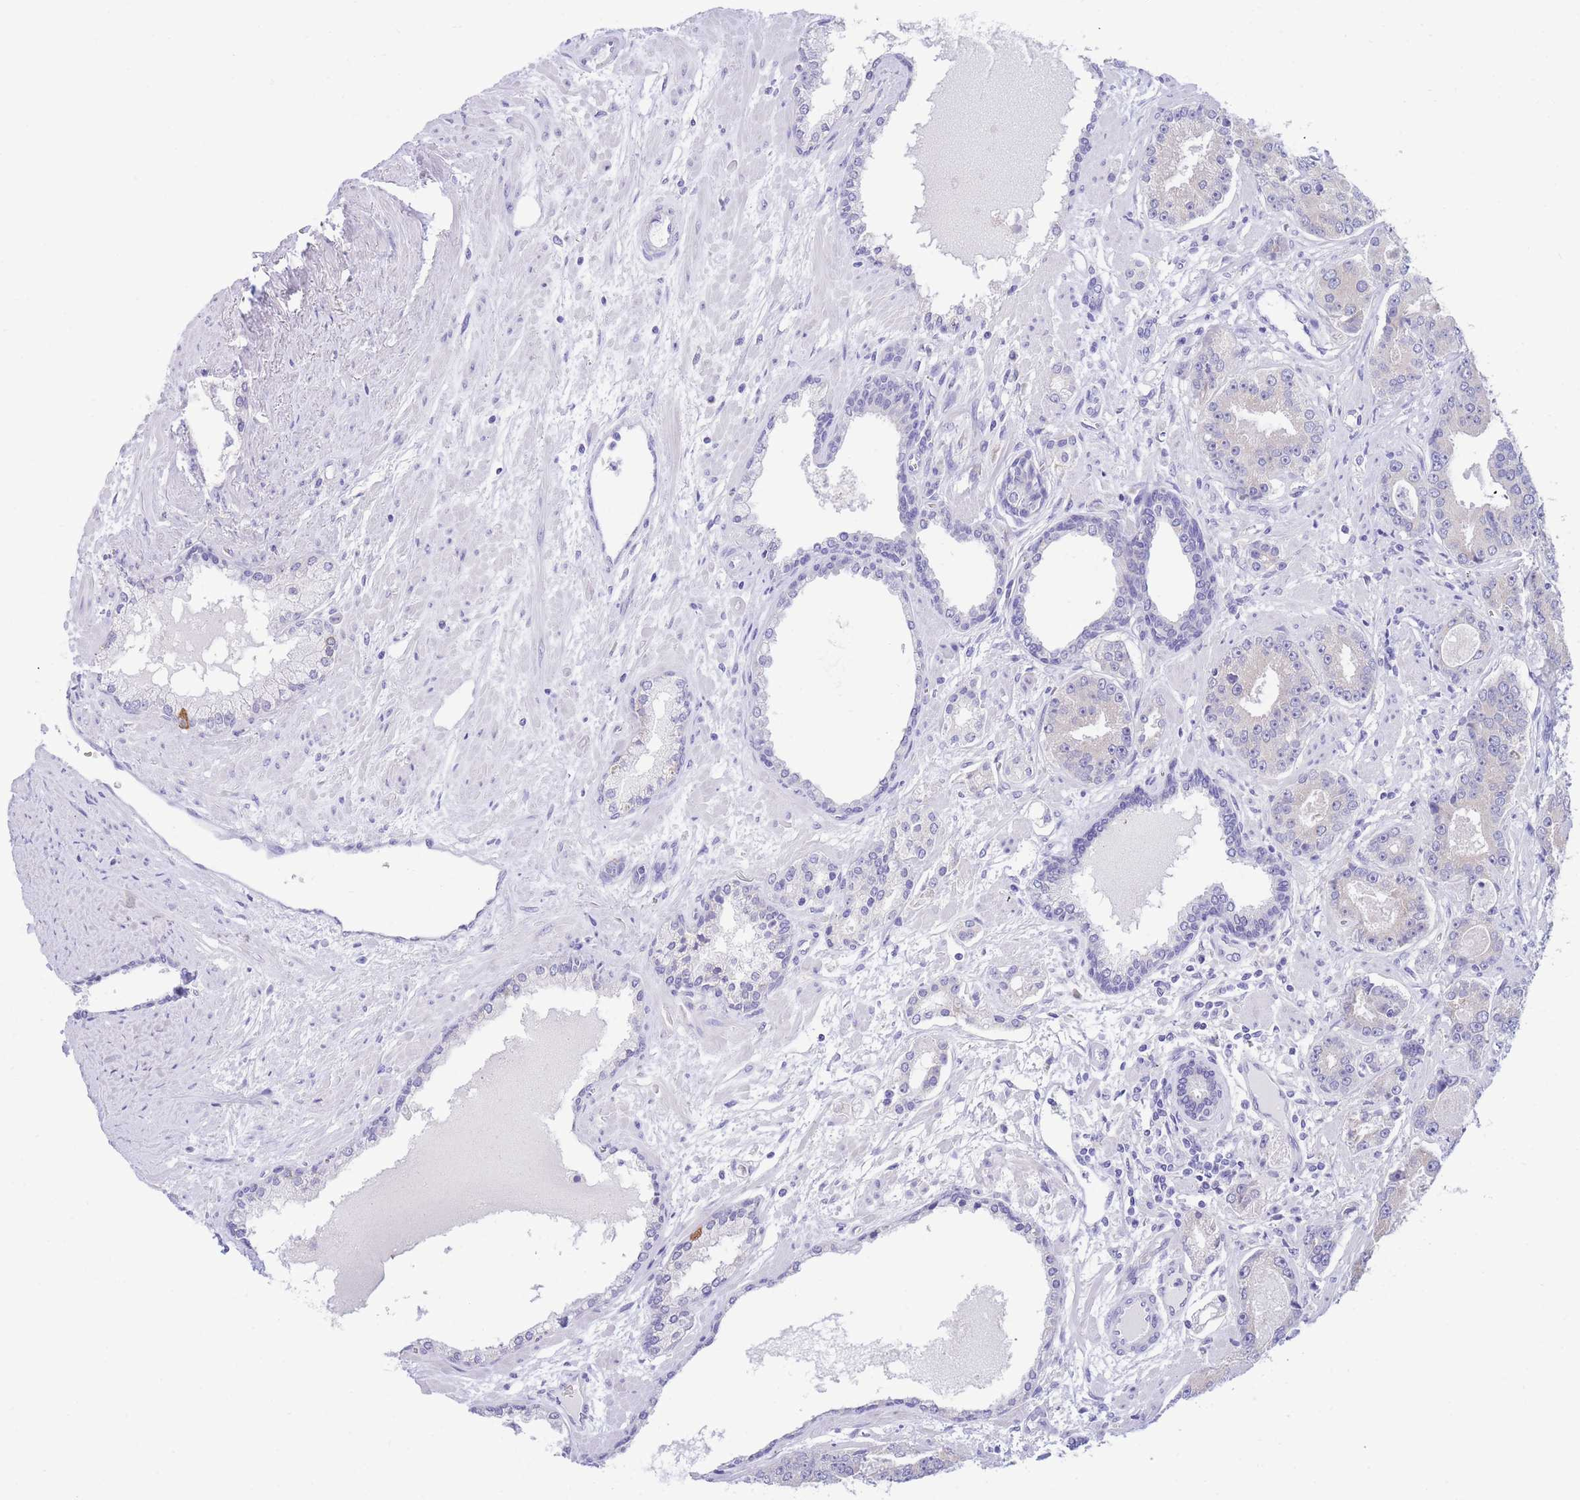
{"staining": {"intensity": "negative", "quantity": "none", "location": "none"}, "tissue": "prostate cancer", "cell_type": "Tumor cells", "image_type": "cancer", "snomed": [{"axis": "morphology", "description": "Adenocarcinoma, High grade"}, {"axis": "topography", "description": "Prostate"}], "caption": "Immunohistochemistry histopathology image of neoplastic tissue: human prostate cancer (adenocarcinoma (high-grade)) stained with DAB (3,3'-diaminobenzidine) reveals no significant protein positivity in tumor cells. The staining was performed using DAB (3,3'-diaminobenzidine) to visualize the protein expression in brown, while the nuclei were stained in blue with hematoxylin (Magnification: 20x).", "gene": "SSUH2", "patient": {"sex": "male", "age": 71}}